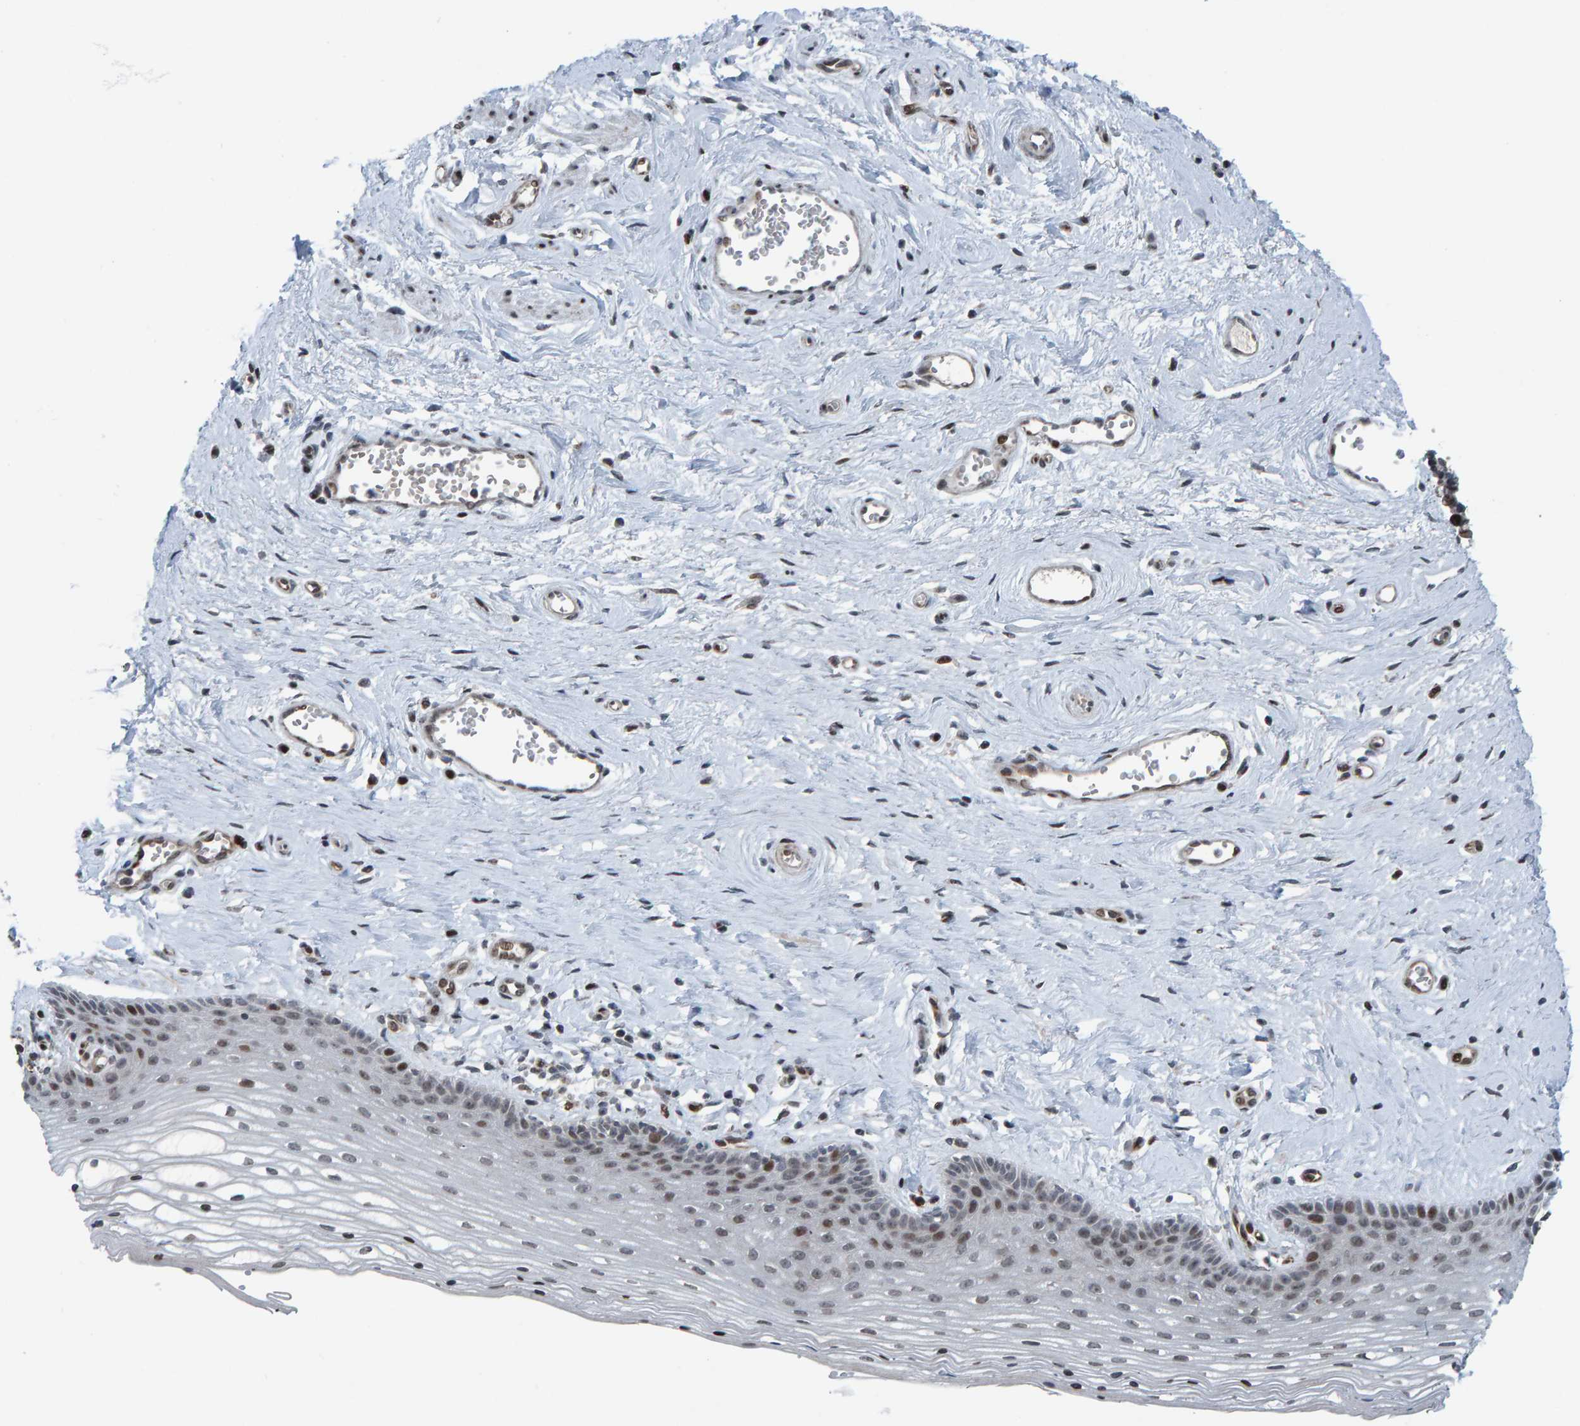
{"staining": {"intensity": "moderate", "quantity": "<25%", "location": "nuclear"}, "tissue": "vagina", "cell_type": "Squamous epithelial cells", "image_type": "normal", "snomed": [{"axis": "morphology", "description": "Normal tissue, NOS"}, {"axis": "topography", "description": "Vagina"}], "caption": "Protein positivity by immunohistochemistry demonstrates moderate nuclear staining in about <25% of squamous epithelial cells in normal vagina.", "gene": "ZNF366", "patient": {"sex": "female", "age": 46}}